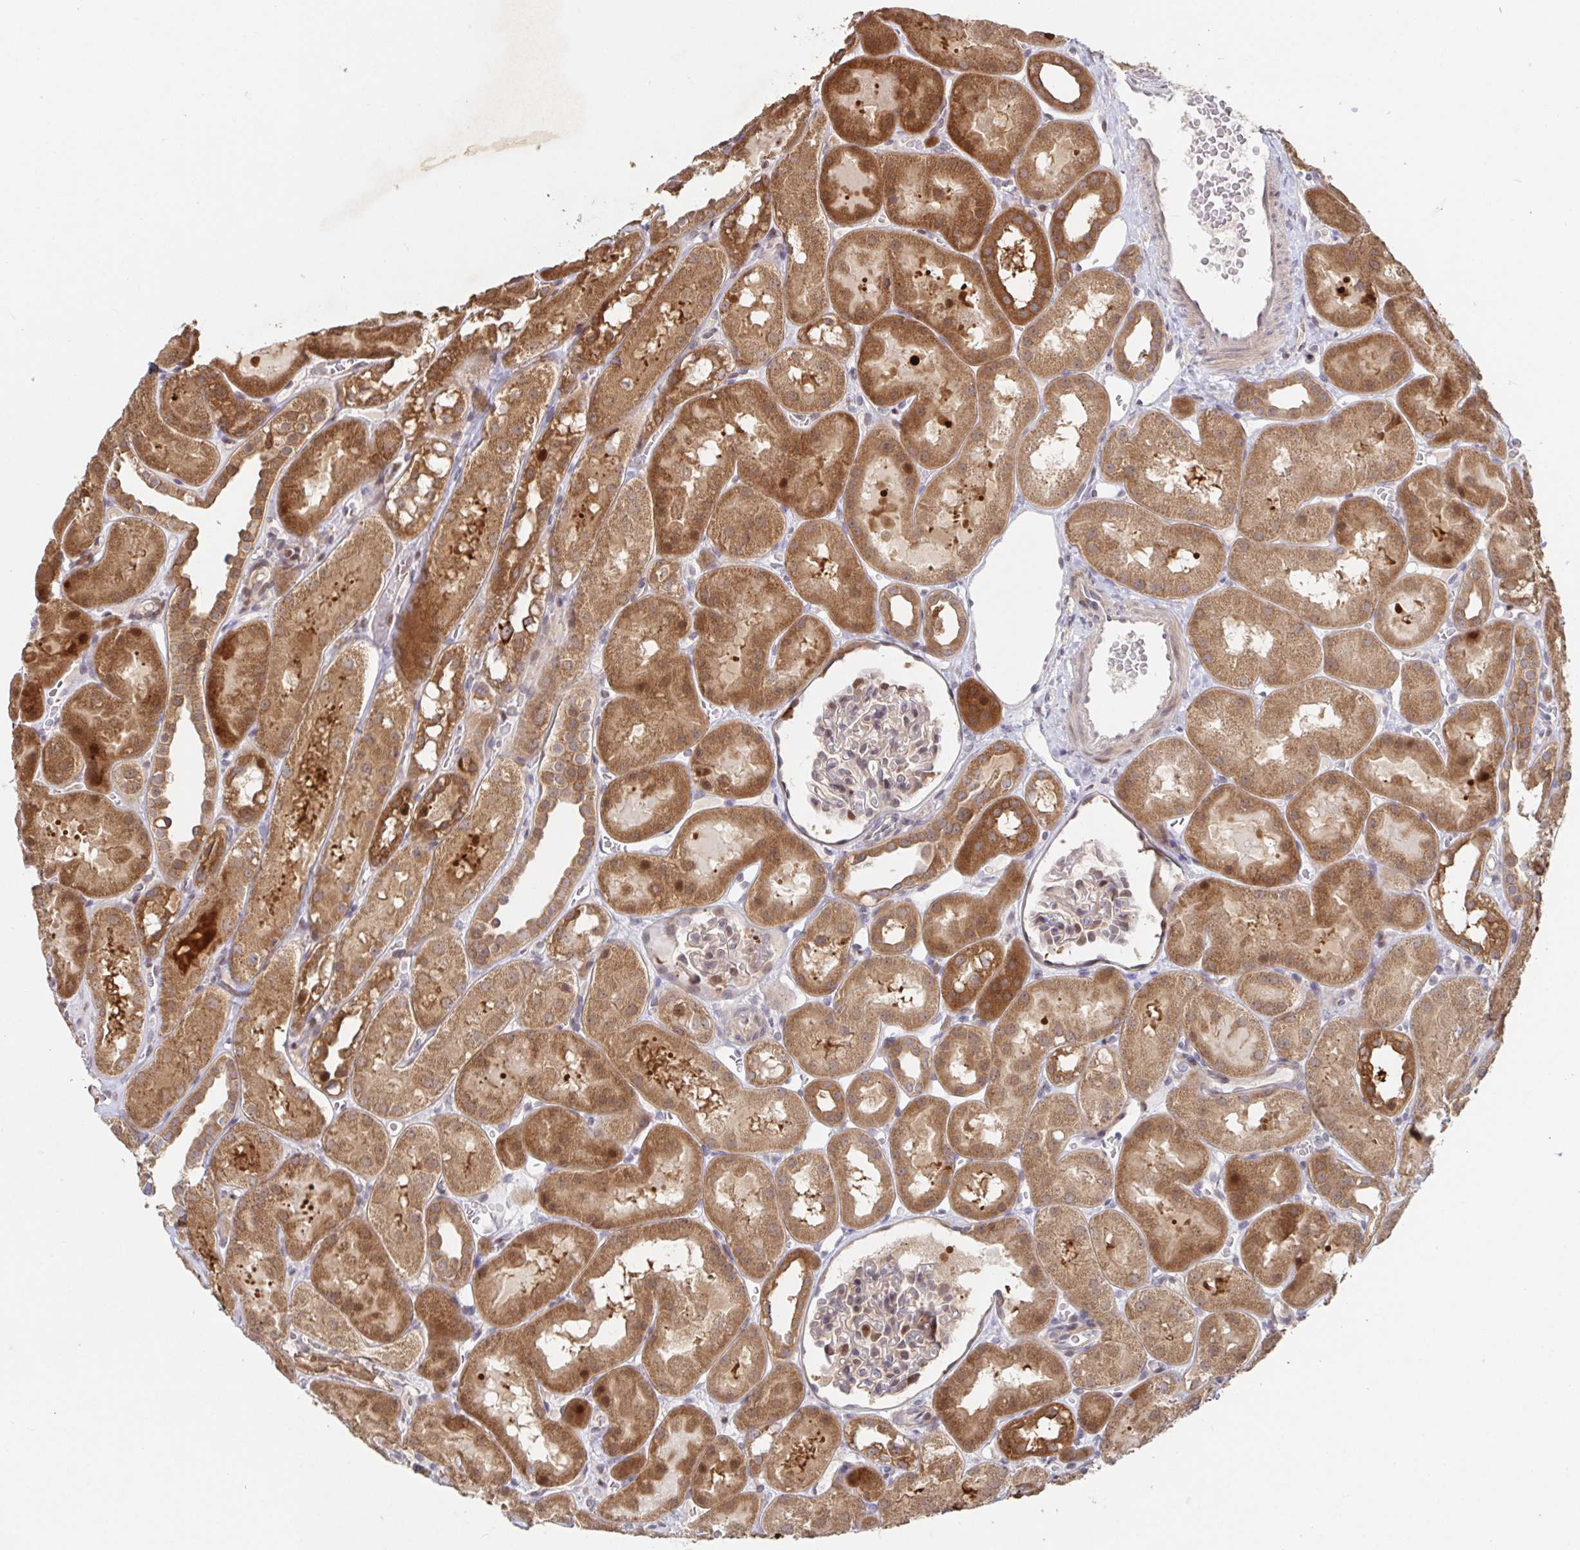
{"staining": {"intensity": "weak", "quantity": "25%-75%", "location": "cytoplasmic/membranous"}, "tissue": "kidney", "cell_type": "Cells in glomeruli", "image_type": "normal", "snomed": [{"axis": "morphology", "description": "Normal tissue, NOS"}, {"axis": "topography", "description": "Kidney"}, {"axis": "topography", "description": "Urinary bladder"}], "caption": "Approximately 25%-75% of cells in glomeruli in normal human kidney reveal weak cytoplasmic/membranous protein expression as visualized by brown immunohistochemical staining.", "gene": "AACS", "patient": {"sex": "male", "age": 16}}